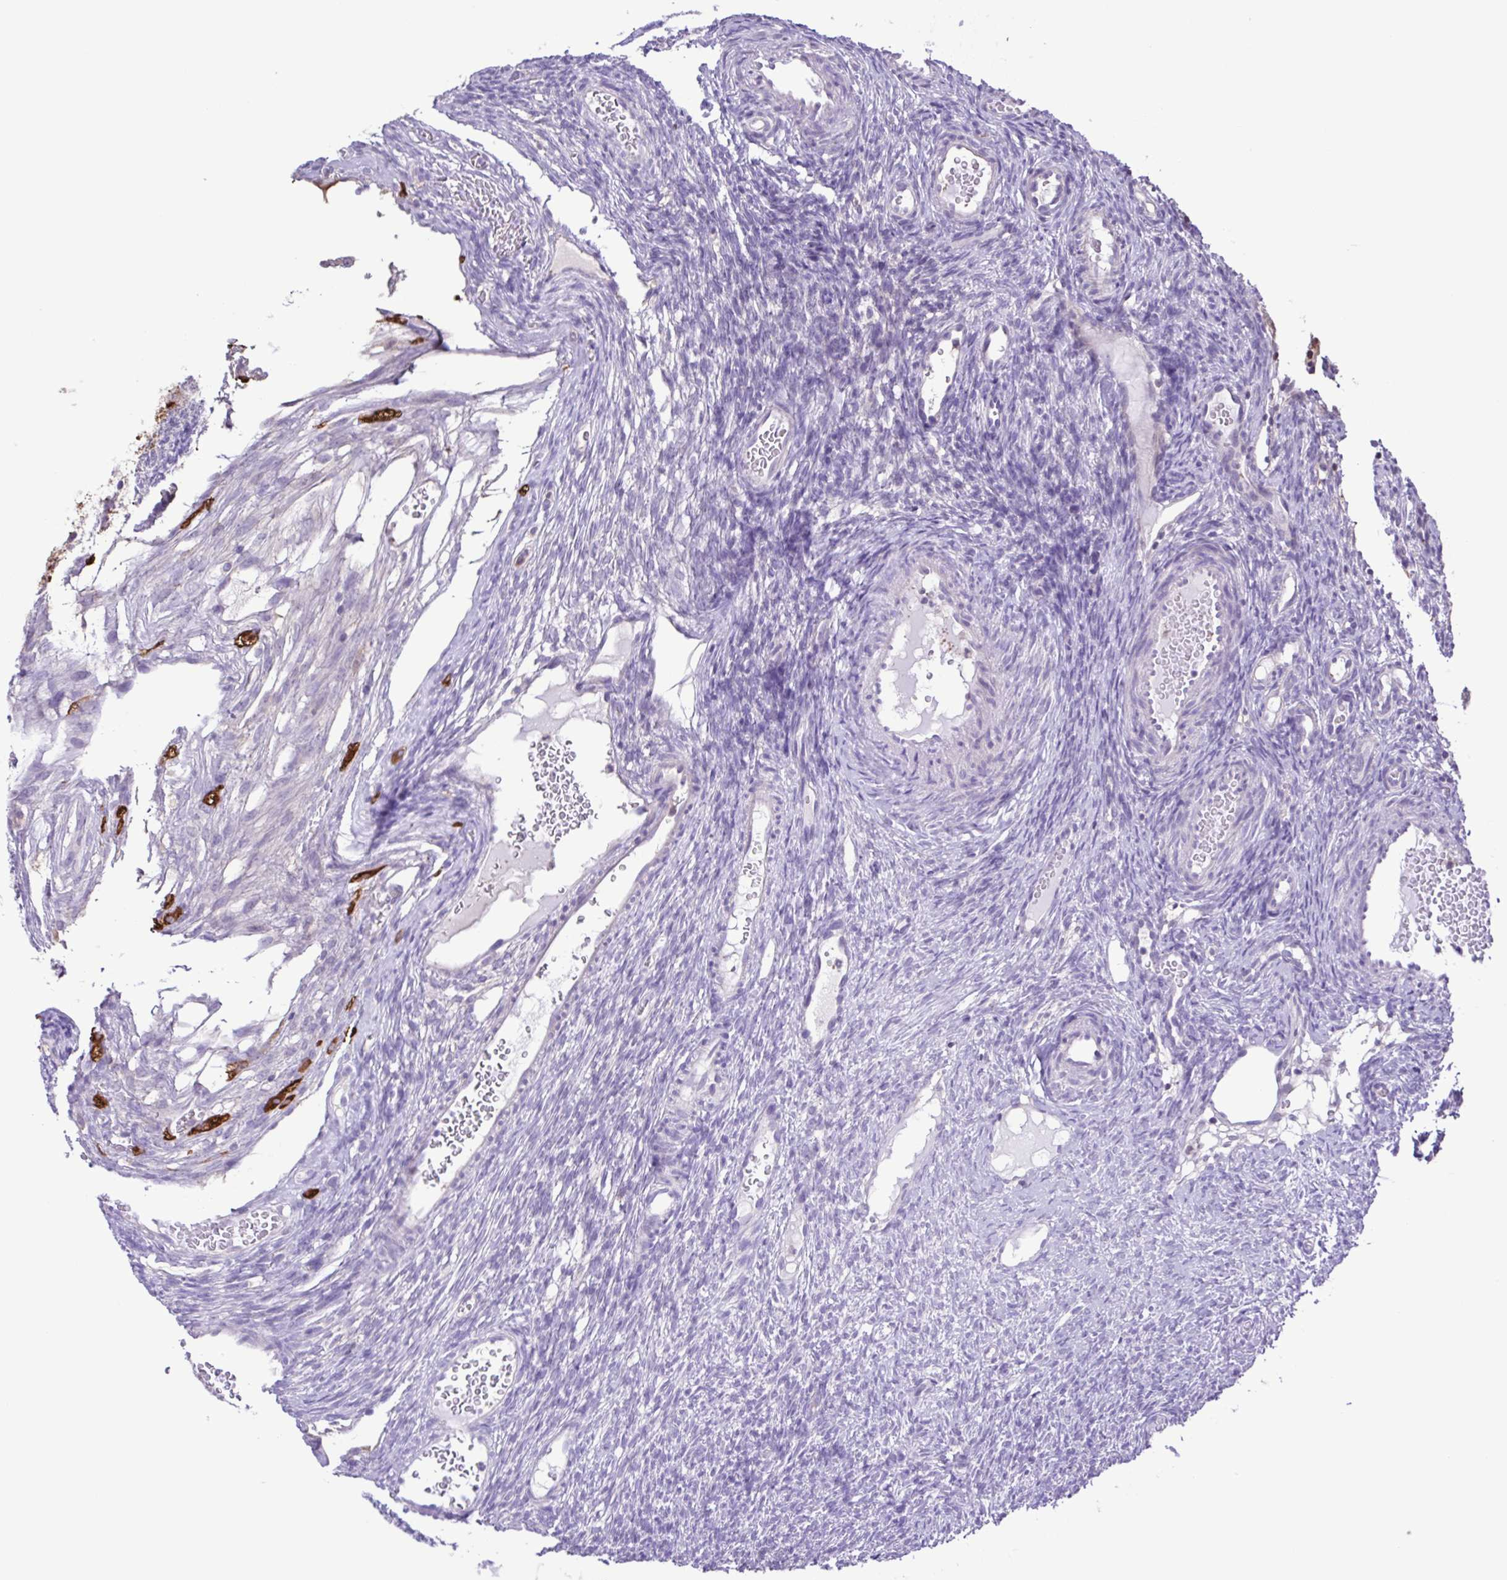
{"staining": {"intensity": "weak", "quantity": ">75%", "location": "cytoplasmic/membranous"}, "tissue": "ovary", "cell_type": "Follicle cells", "image_type": "normal", "snomed": [{"axis": "morphology", "description": "Normal tissue, NOS"}, {"axis": "topography", "description": "Ovary"}], "caption": "Follicle cells show low levels of weak cytoplasmic/membranous staining in about >75% of cells in unremarkable ovary.", "gene": "CYP17A1", "patient": {"sex": "female", "age": 34}}